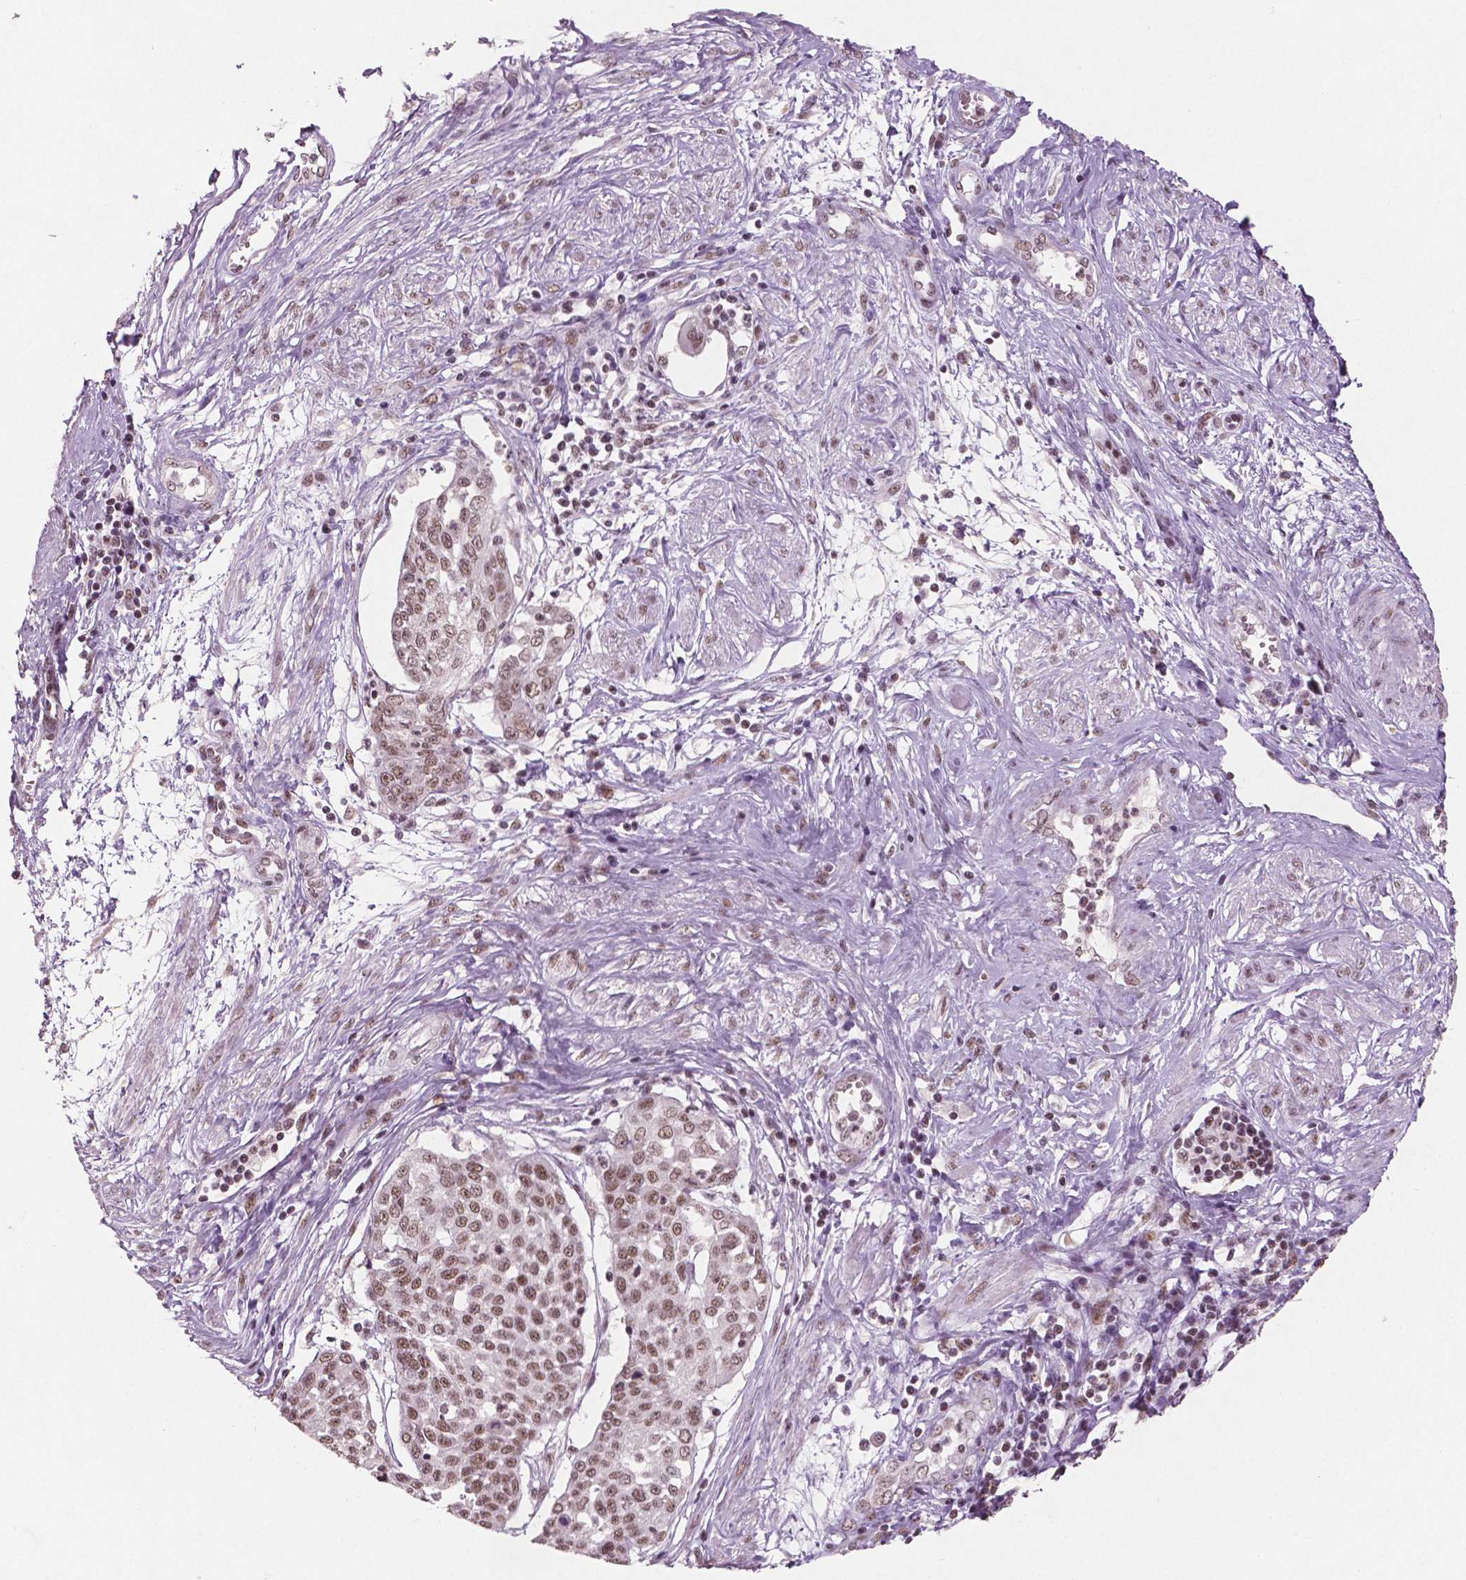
{"staining": {"intensity": "moderate", "quantity": ">75%", "location": "nuclear"}, "tissue": "cervical cancer", "cell_type": "Tumor cells", "image_type": "cancer", "snomed": [{"axis": "morphology", "description": "Squamous cell carcinoma, NOS"}, {"axis": "topography", "description": "Cervix"}], "caption": "Brown immunohistochemical staining in human squamous cell carcinoma (cervical) reveals moderate nuclear positivity in approximately >75% of tumor cells.", "gene": "BRD4", "patient": {"sex": "female", "age": 34}}